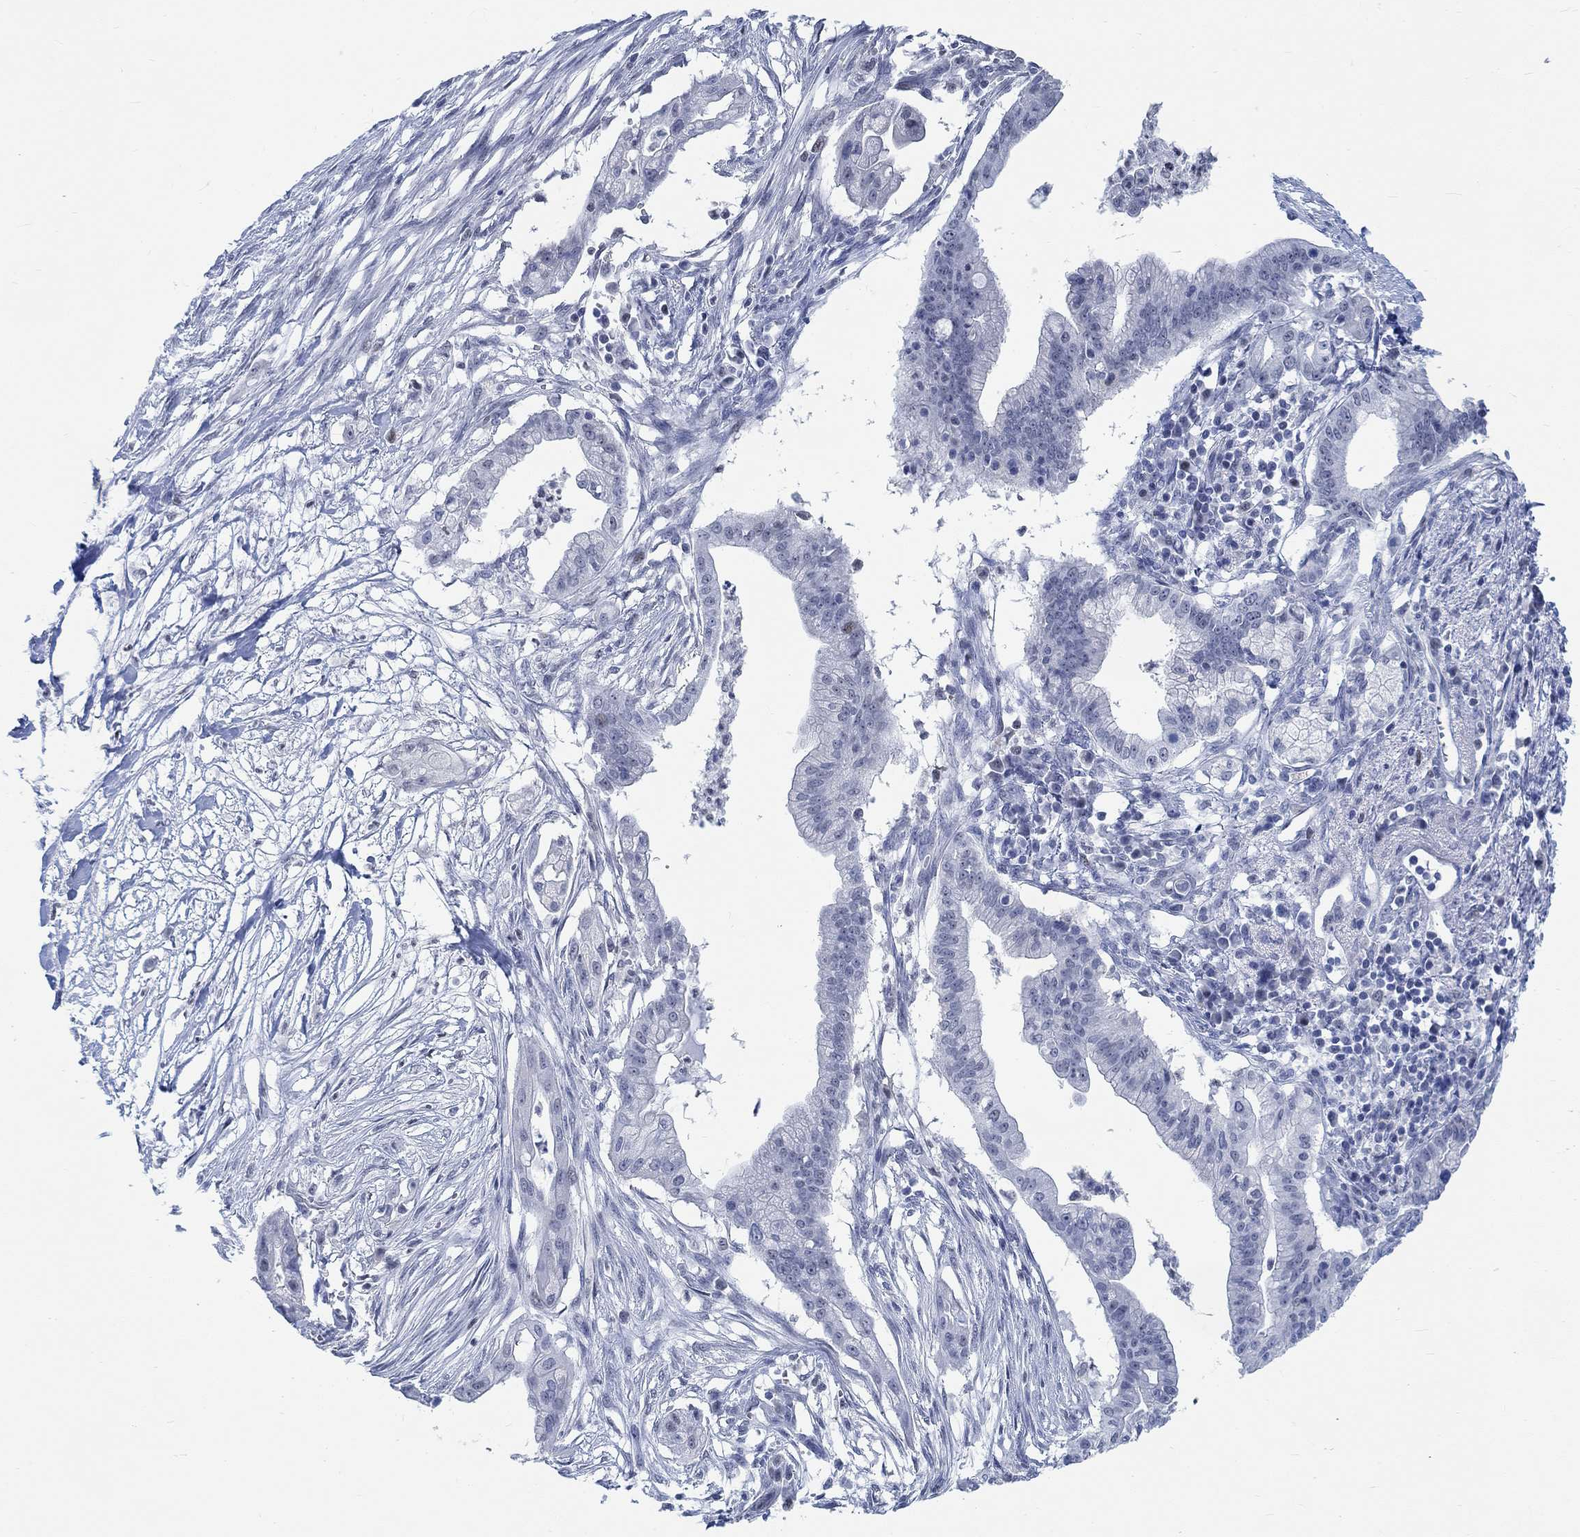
{"staining": {"intensity": "negative", "quantity": "none", "location": "none"}, "tissue": "pancreatic cancer", "cell_type": "Tumor cells", "image_type": "cancer", "snomed": [{"axis": "morphology", "description": "Normal tissue, NOS"}, {"axis": "morphology", "description": "Adenocarcinoma, NOS"}, {"axis": "topography", "description": "Pancreas"}], "caption": "Human pancreatic cancer (adenocarcinoma) stained for a protein using immunohistochemistry (IHC) reveals no expression in tumor cells.", "gene": "KCNH8", "patient": {"sex": "female", "age": 58}}